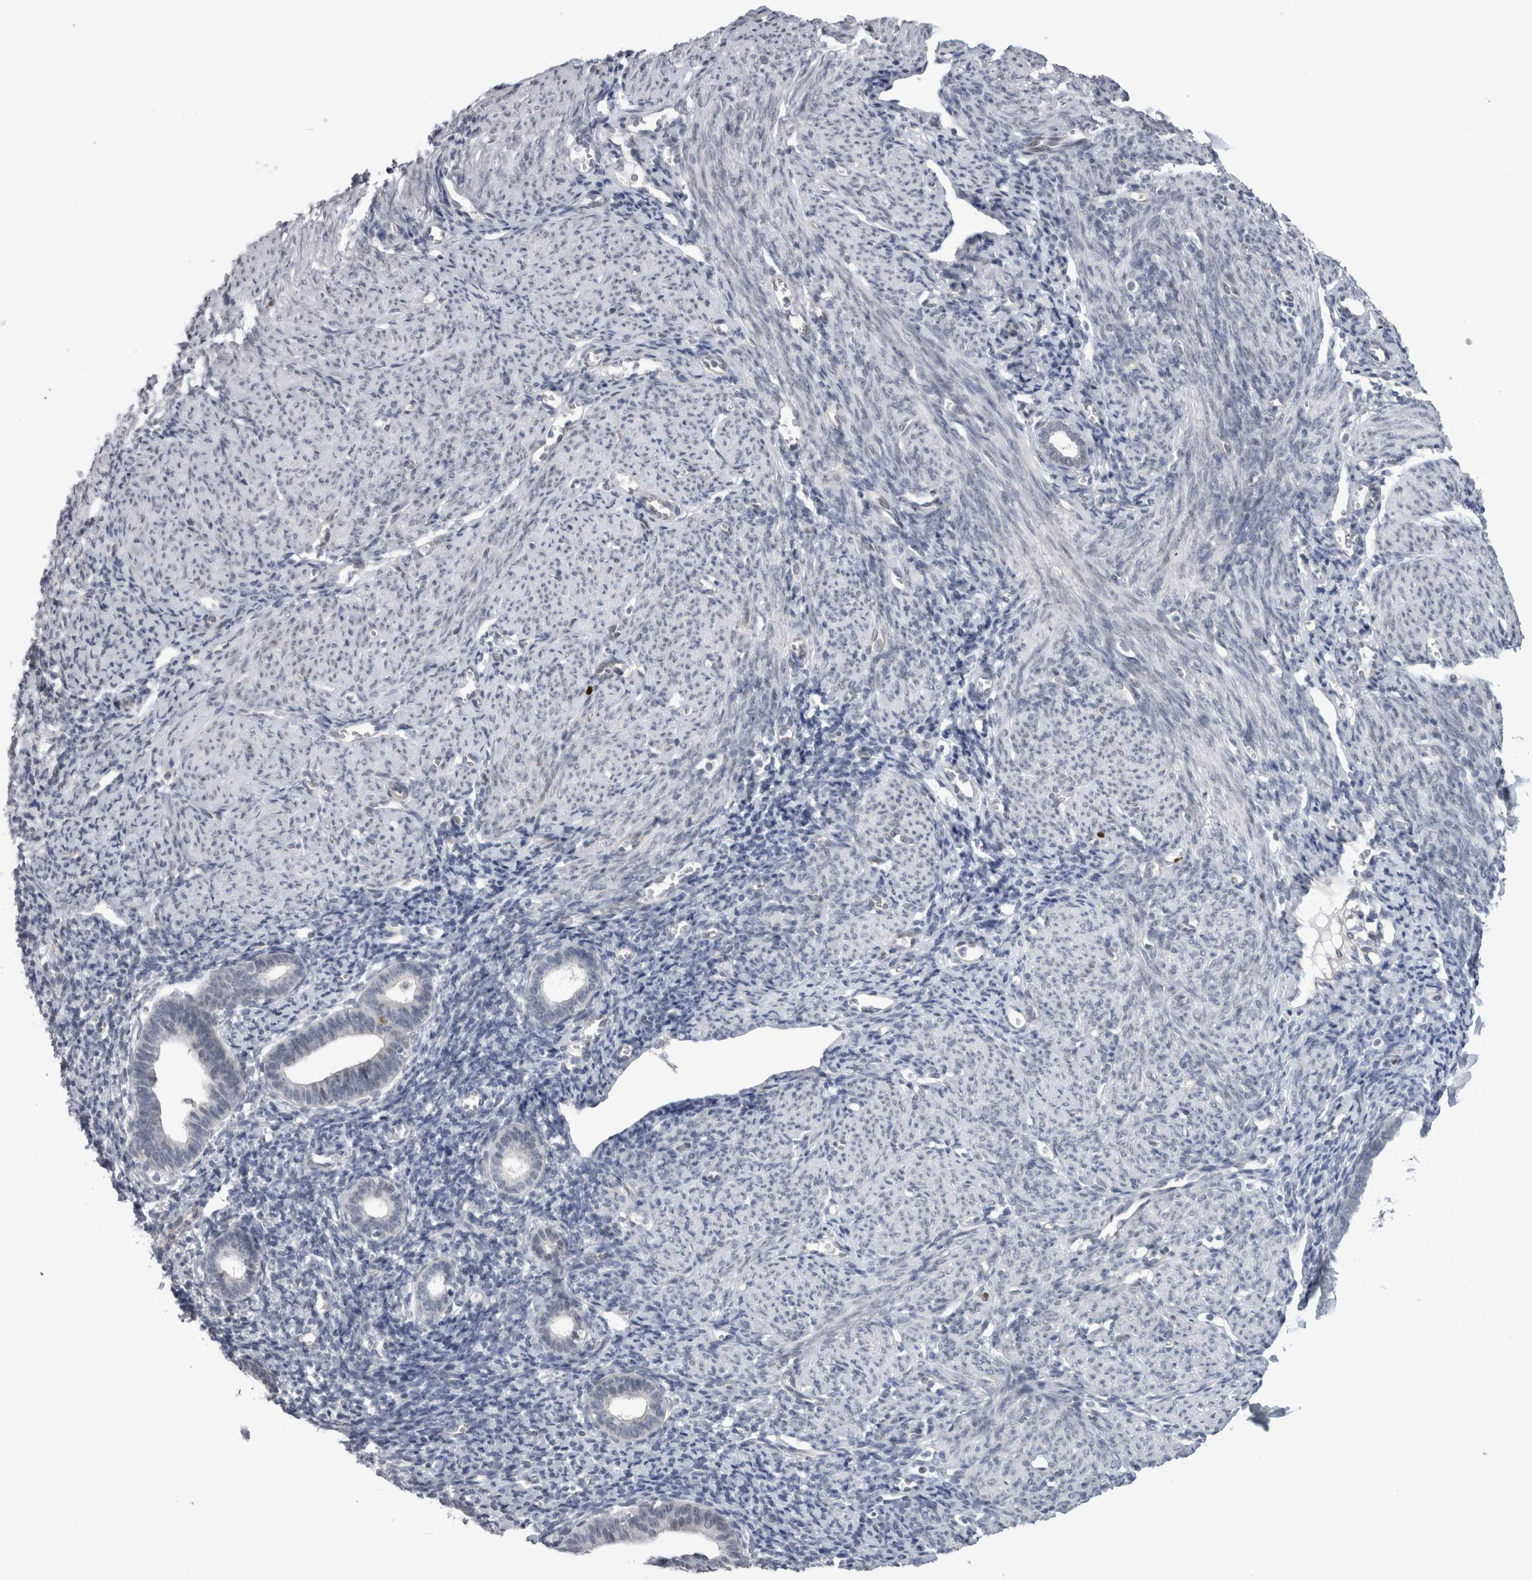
{"staining": {"intensity": "moderate", "quantity": "<25%", "location": "nuclear"}, "tissue": "endometrium", "cell_type": "Cells in endometrial stroma", "image_type": "normal", "snomed": [{"axis": "morphology", "description": "Normal tissue, NOS"}, {"axis": "morphology", "description": "Adenocarcinoma, NOS"}, {"axis": "topography", "description": "Endometrium"}], "caption": "This image displays immunohistochemistry staining of normal human endometrium, with low moderate nuclear expression in approximately <25% of cells in endometrial stroma.", "gene": "KIF18B", "patient": {"sex": "female", "age": 57}}